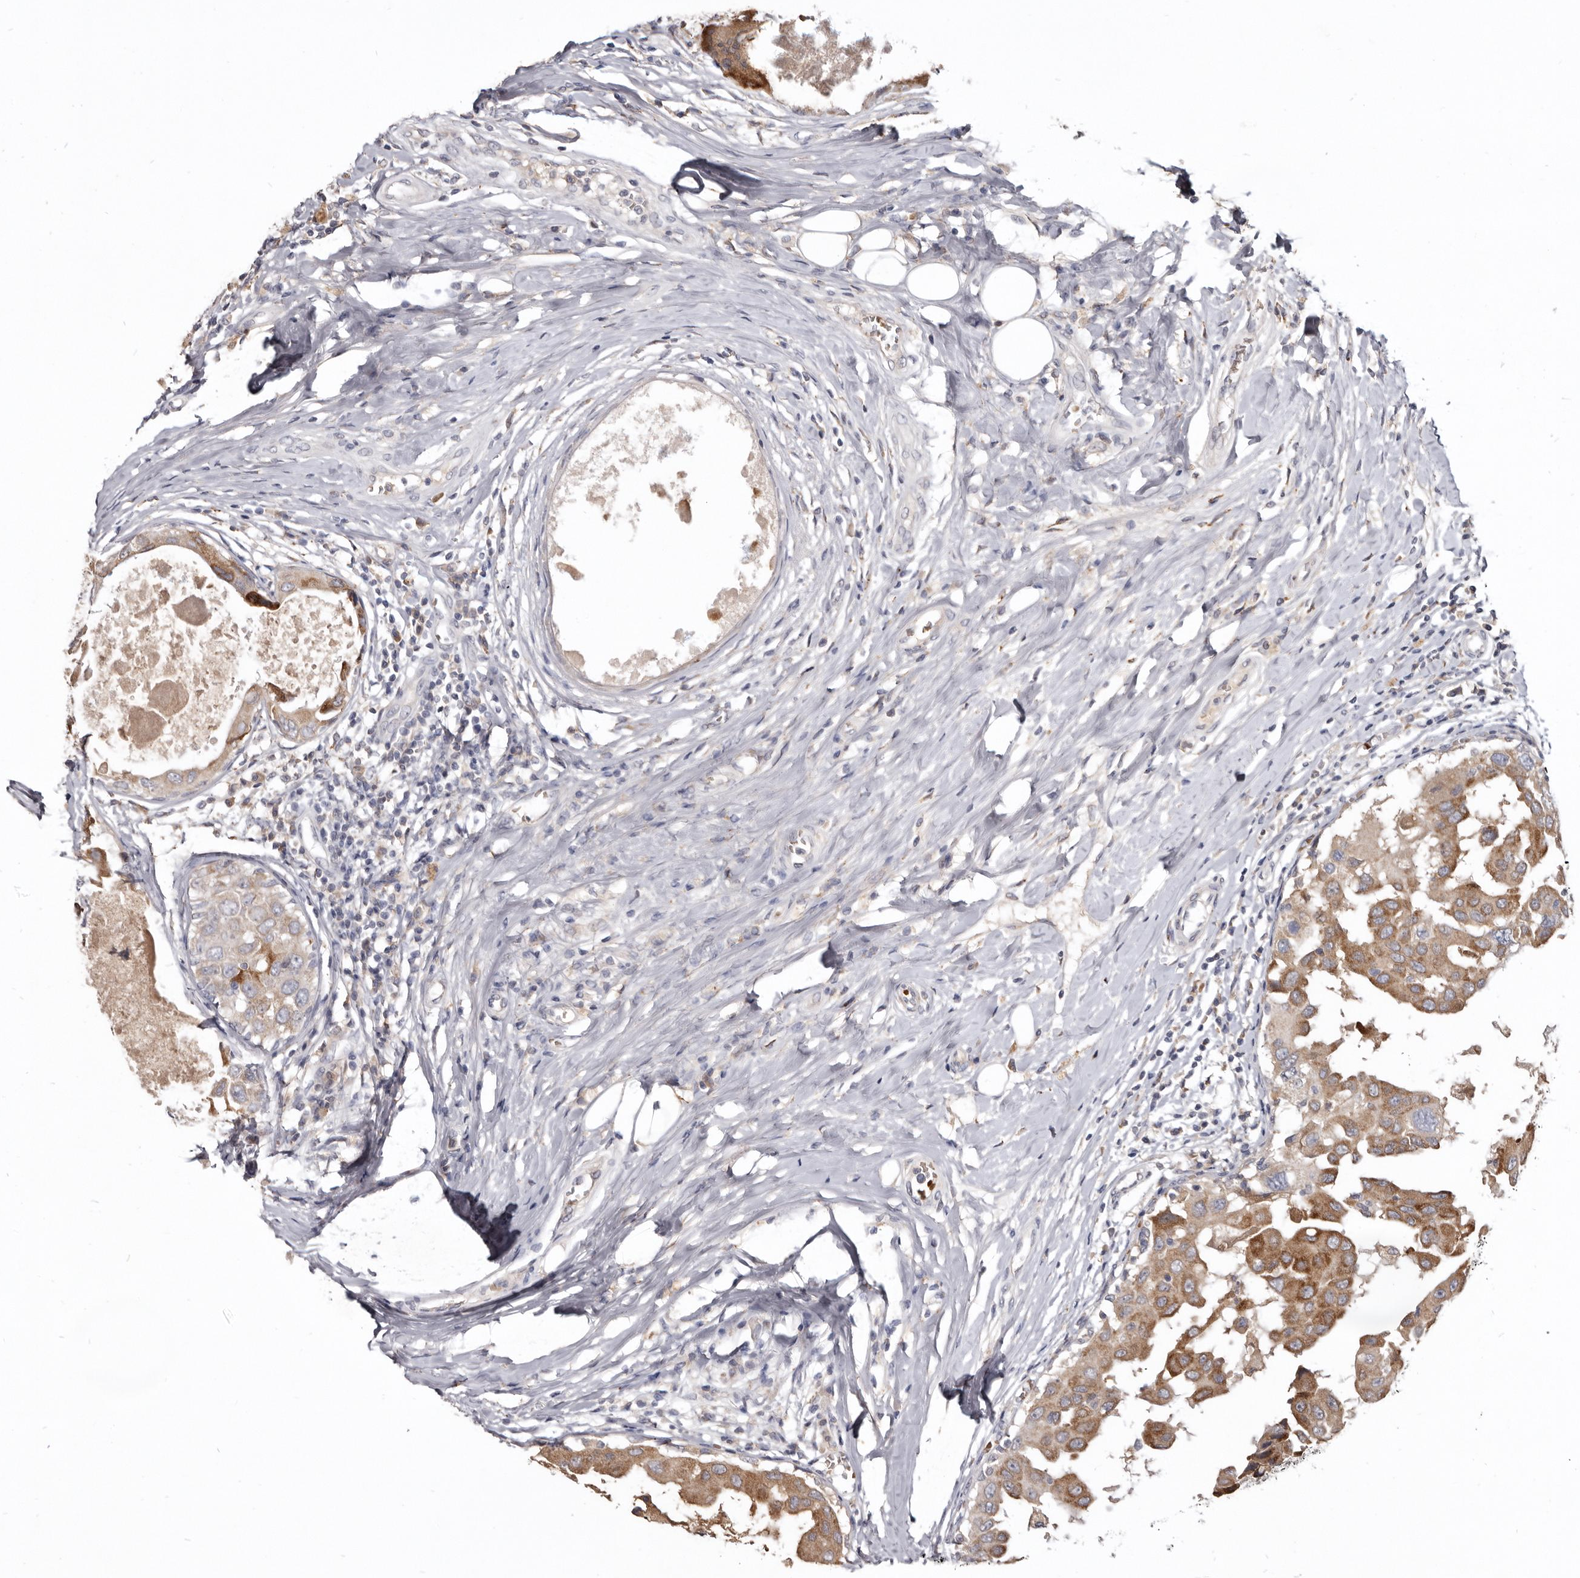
{"staining": {"intensity": "moderate", "quantity": ">75%", "location": "cytoplasmic/membranous"}, "tissue": "breast cancer", "cell_type": "Tumor cells", "image_type": "cancer", "snomed": [{"axis": "morphology", "description": "Duct carcinoma"}, {"axis": "topography", "description": "Breast"}], "caption": "Breast cancer (infiltrating ductal carcinoma) stained with immunohistochemistry (IHC) displays moderate cytoplasmic/membranous expression in approximately >75% of tumor cells.", "gene": "NENF", "patient": {"sex": "female", "age": 27}}